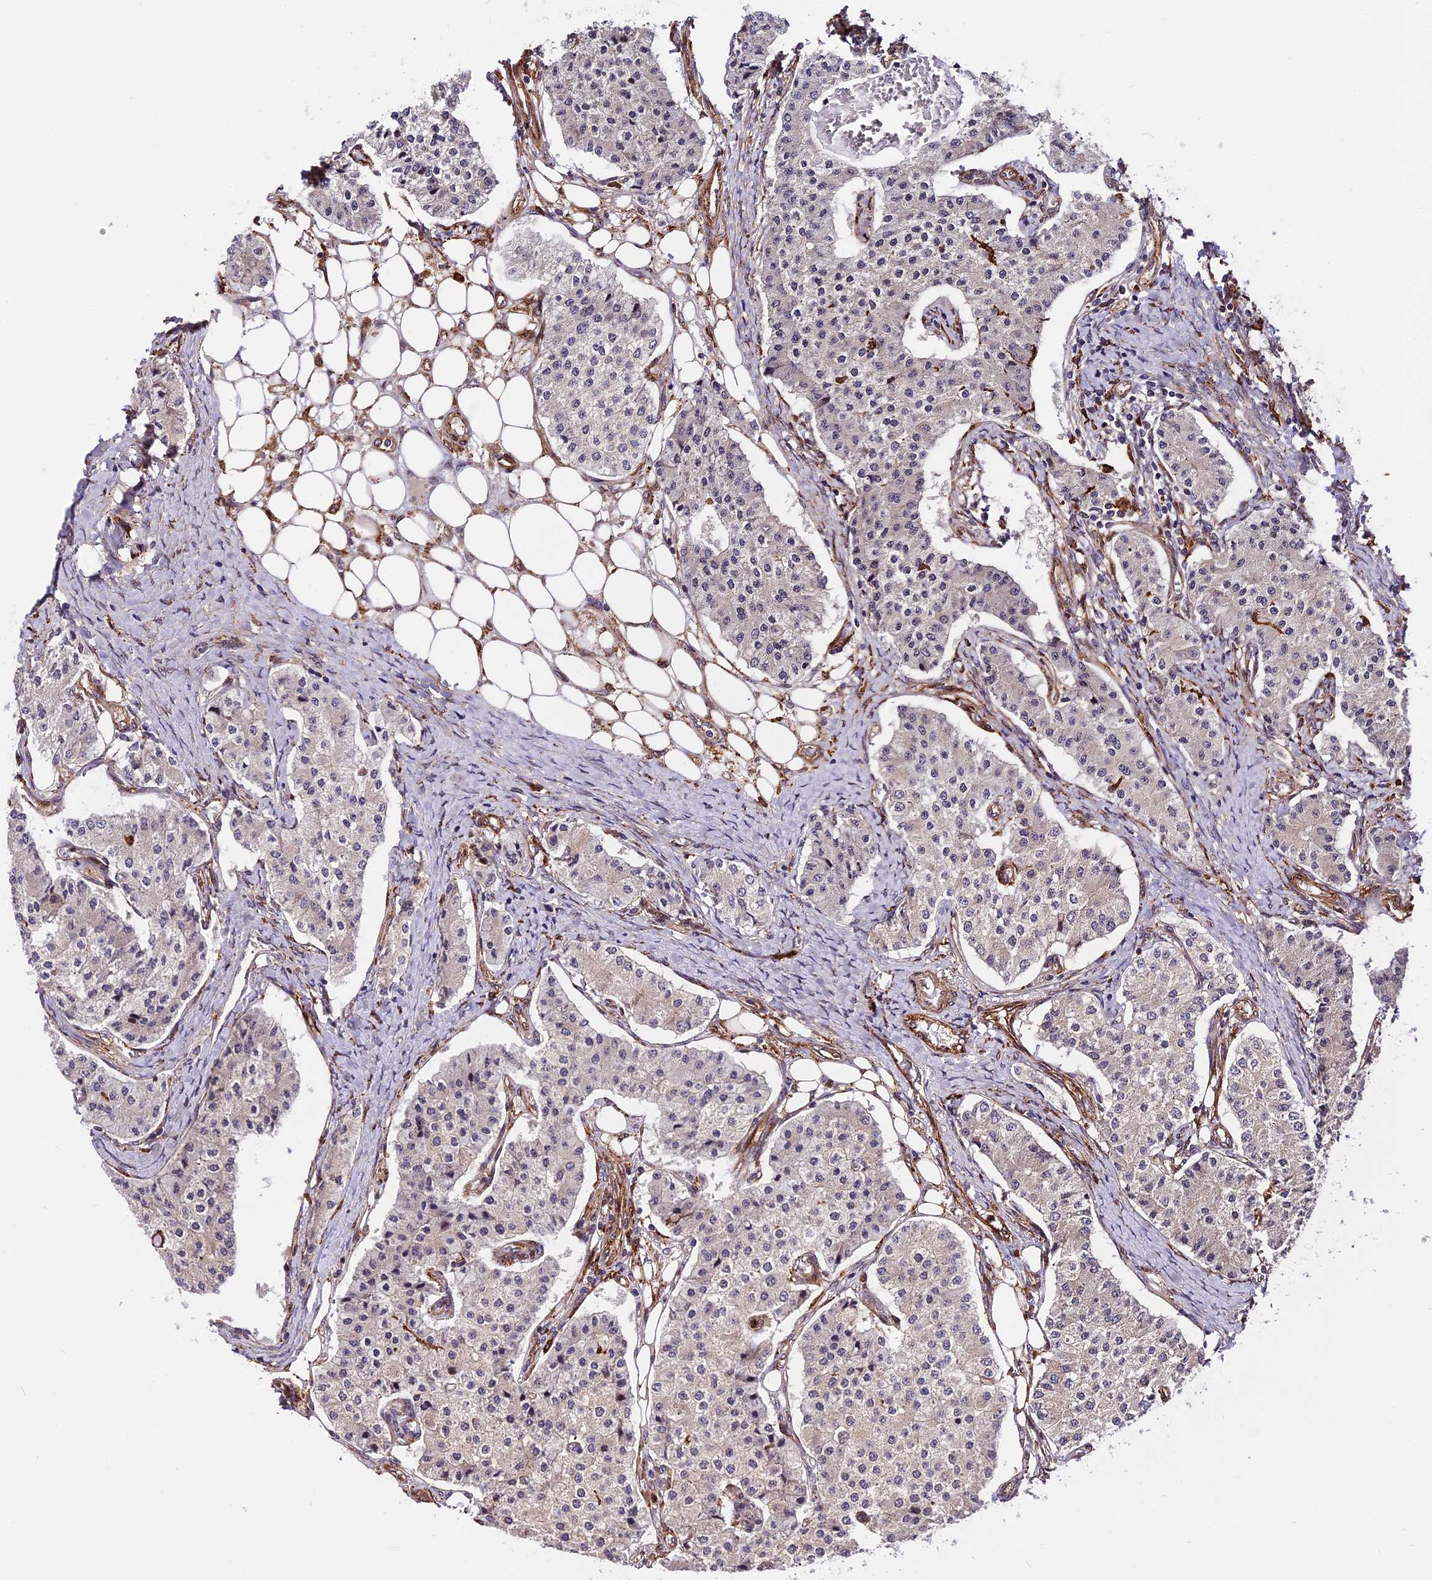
{"staining": {"intensity": "negative", "quantity": "none", "location": "none"}, "tissue": "carcinoid", "cell_type": "Tumor cells", "image_type": "cancer", "snomed": [{"axis": "morphology", "description": "Carcinoid, malignant, NOS"}, {"axis": "topography", "description": "Colon"}], "caption": "IHC photomicrograph of neoplastic tissue: carcinoid (malignant) stained with DAB (3,3'-diaminobenzidine) reveals no significant protein expression in tumor cells.", "gene": "HERPUD1", "patient": {"sex": "female", "age": 52}}